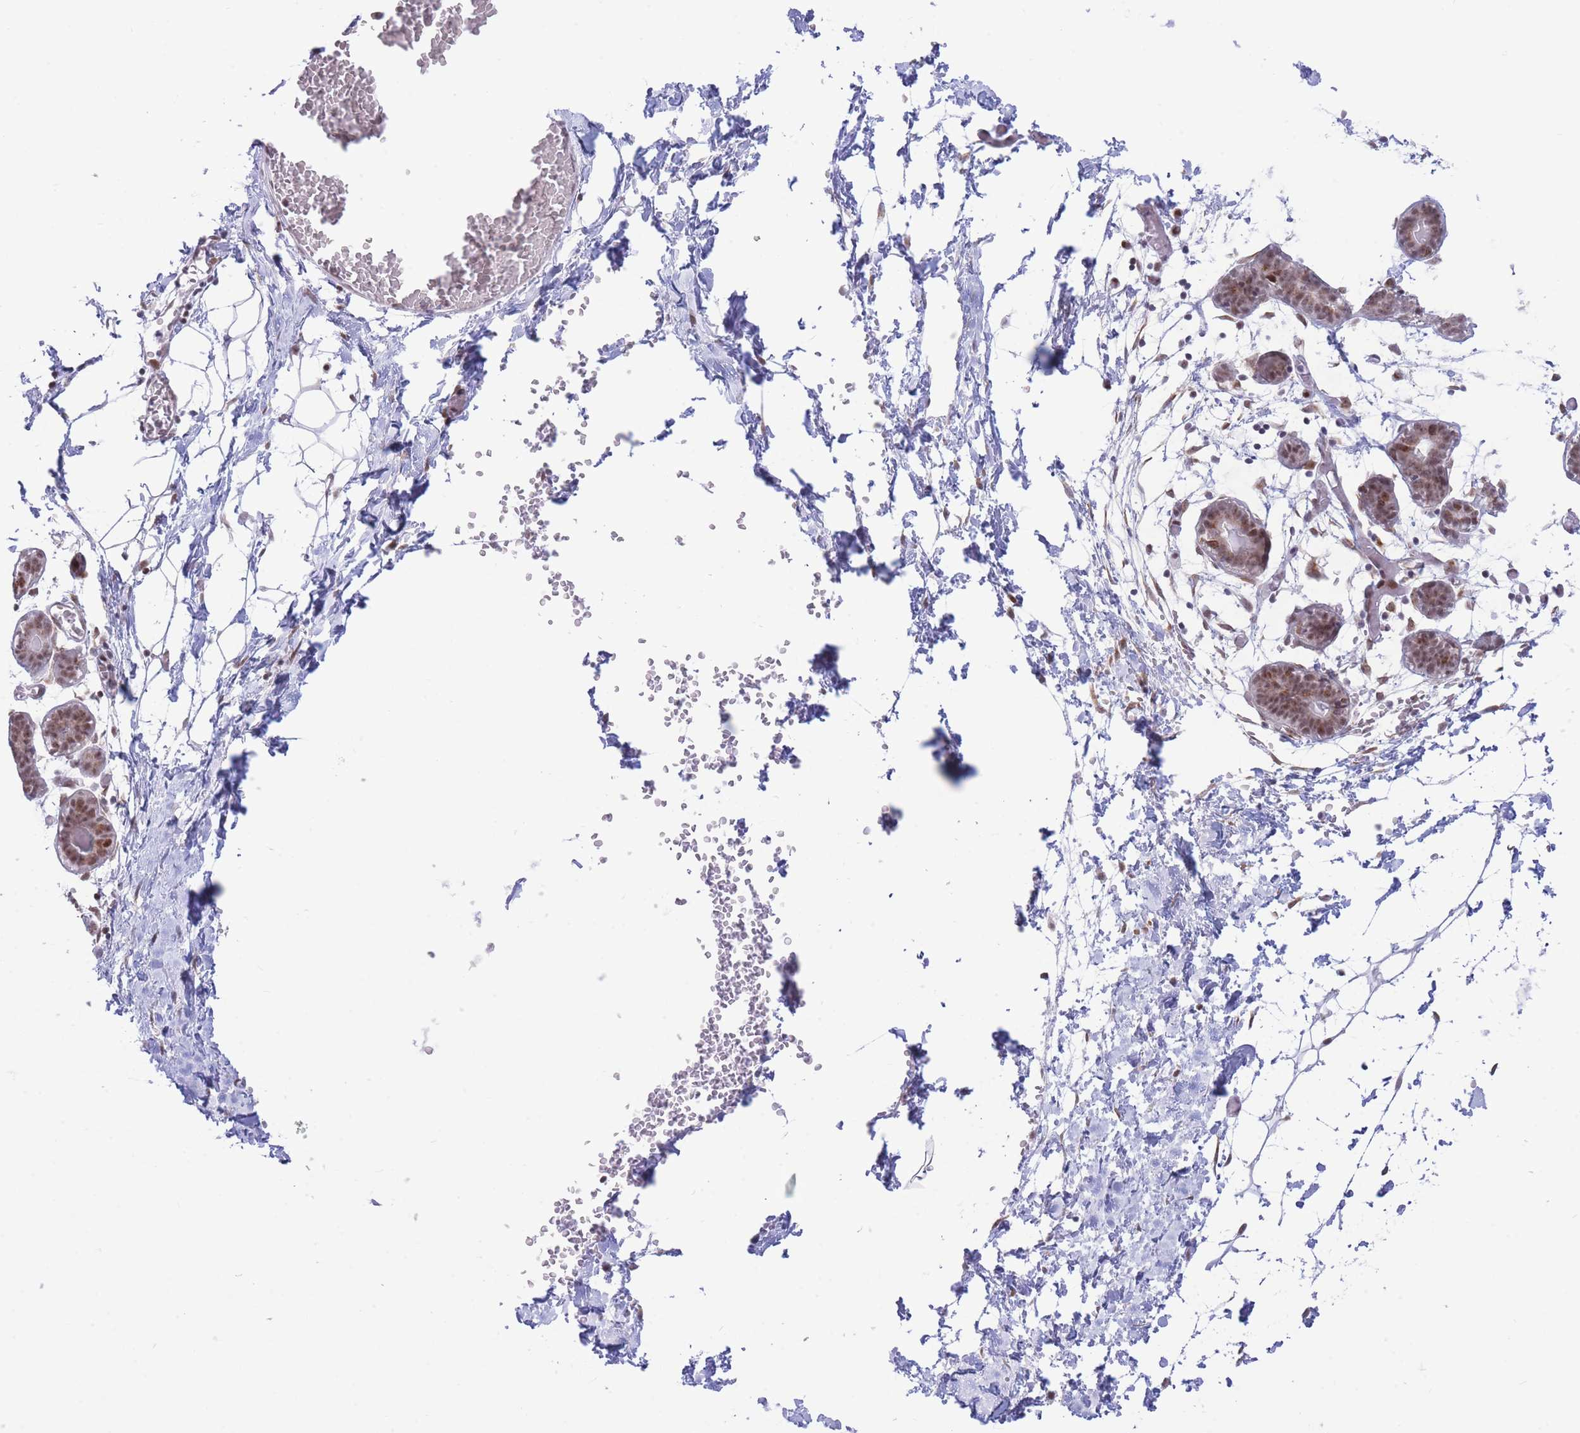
{"staining": {"intensity": "negative", "quantity": "none", "location": "none"}, "tissue": "breast", "cell_type": "Adipocytes", "image_type": "normal", "snomed": [{"axis": "morphology", "description": "Normal tissue, NOS"}, {"axis": "topography", "description": "Breast"}], "caption": "DAB immunohistochemical staining of normal human breast reveals no significant positivity in adipocytes. Nuclei are stained in blue.", "gene": "INO80C", "patient": {"sex": "female", "age": 27}}